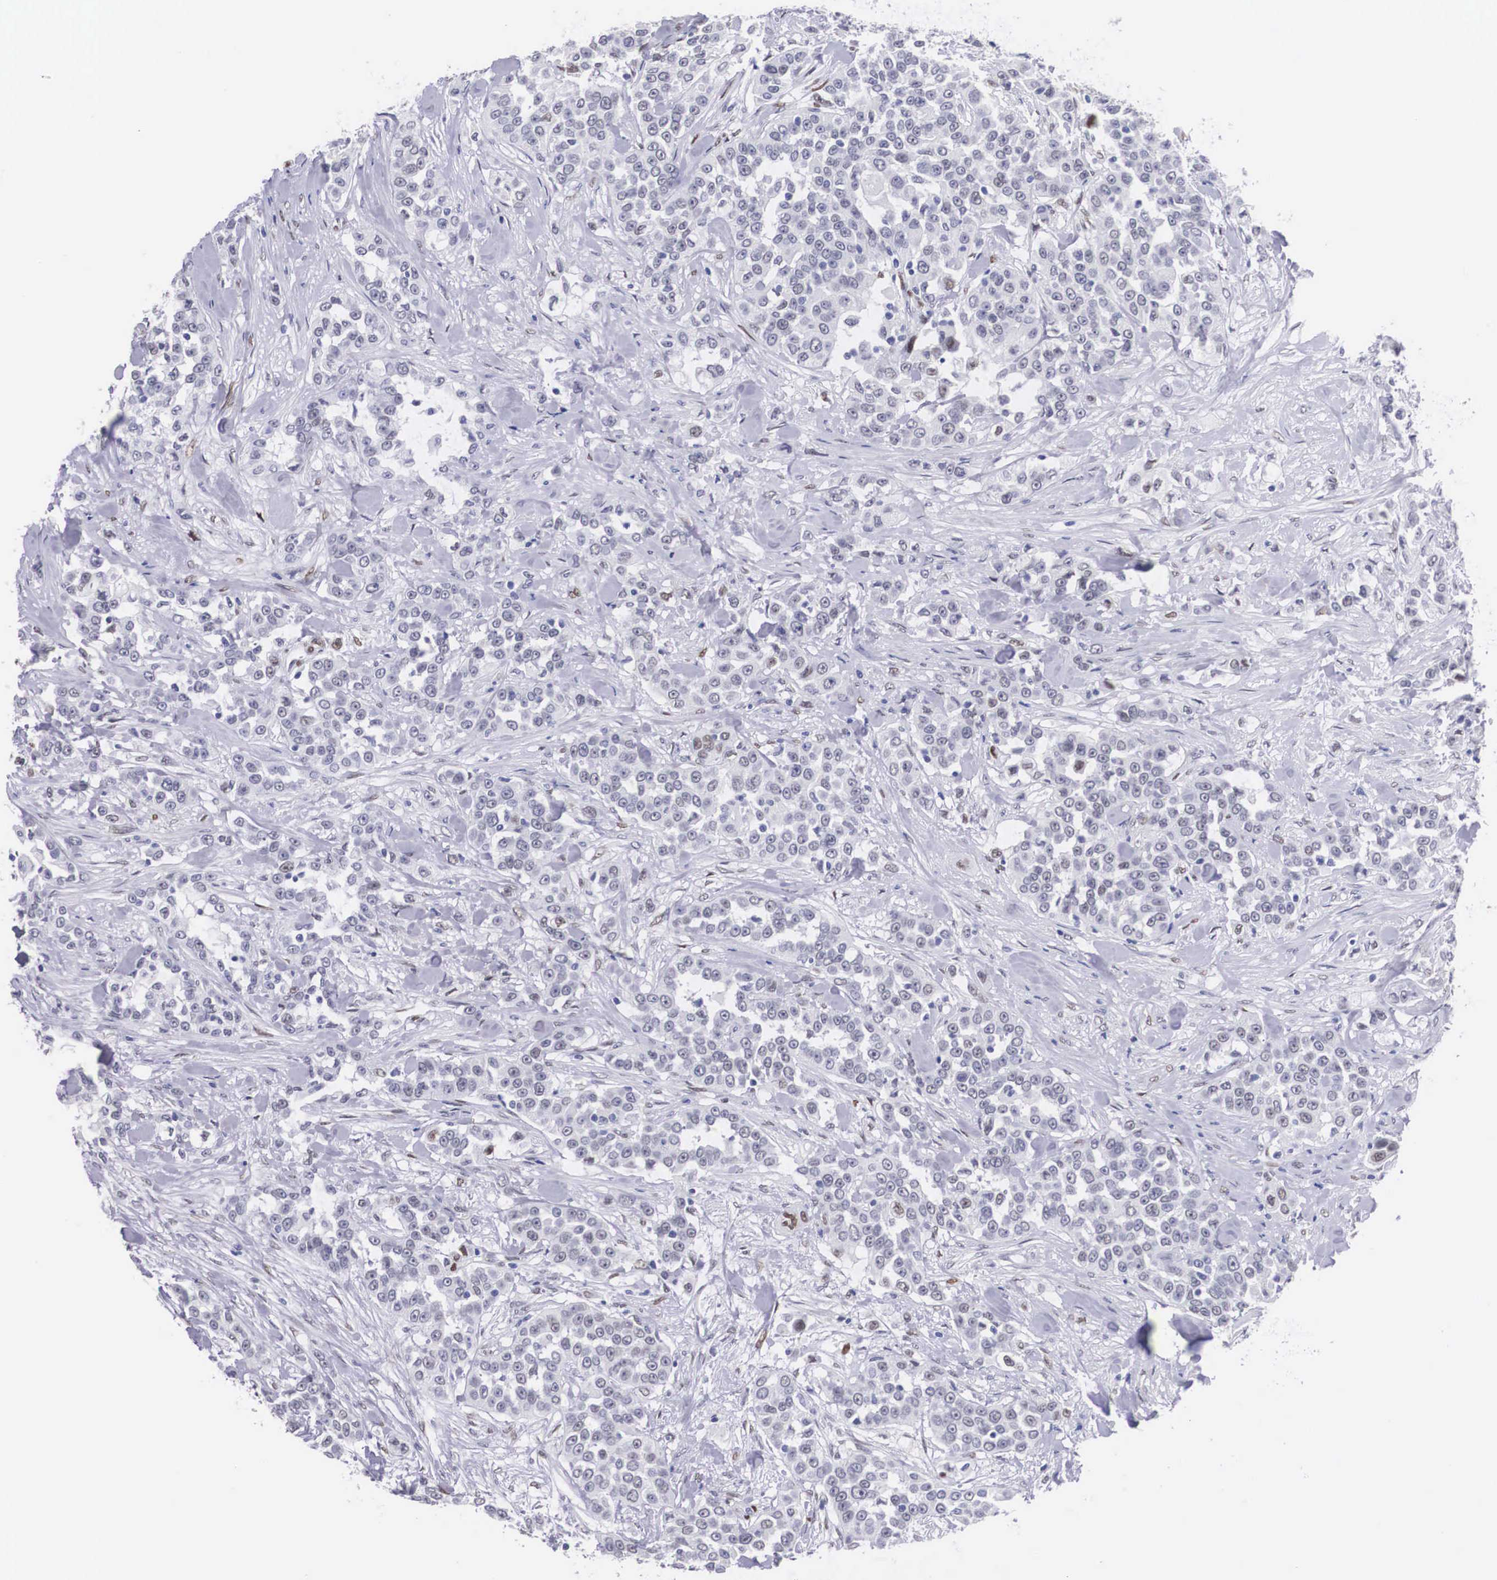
{"staining": {"intensity": "weak", "quantity": "<25%", "location": "nuclear"}, "tissue": "urothelial cancer", "cell_type": "Tumor cells", "image_type": "cancer", "snomed": [{"axis": "morphology", "description": "Urothelial carcinoma, High grade"}, {"axis": "topography", "description": "Urinary bladder"}], "caption": "High magnification brightfield microscopy of urothelial cancer stained with DAB (3,3'-diaminobenzidine) (brown) and counterstained with hematoxylin (blue): tumor cells show no significant expression.", "gene": "KHDRBS3", "patient": {"sex": "female", "age": 80}}